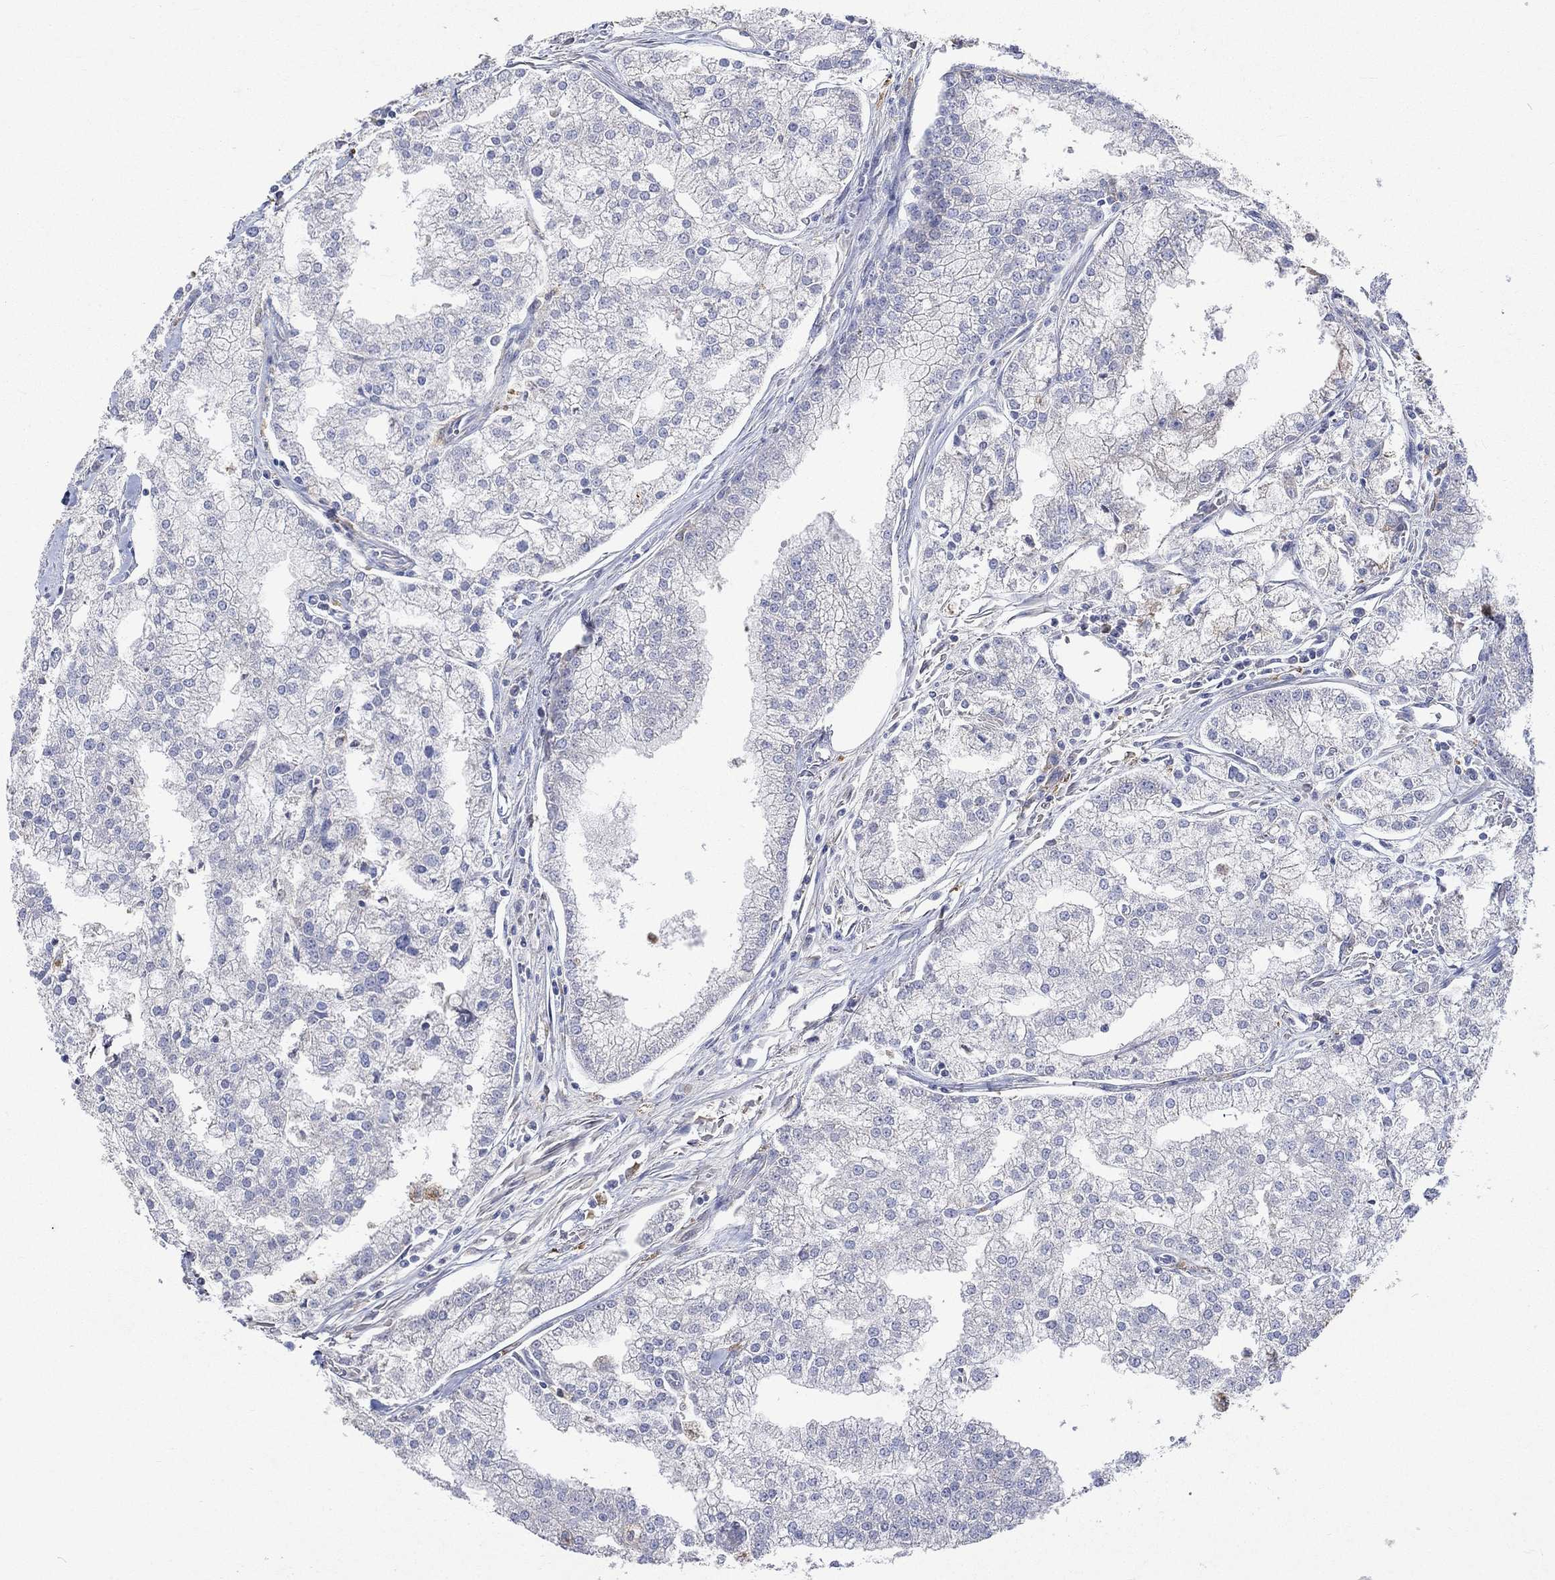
{"staining": {"intensity": "negative", "quantity": "none", "location": "none"}, "tissue": "prostate cancer", "cell_type": "Tumor cells", "image_type": "cancer", "snomed": [{"axis": "morphology", "description": "Adenocarcinoma, NOS"}, {"axis": "topography", "description": "Prostate"}], "caption": "Immunohistochemistry histopathology image of prostate cancer stained for a protein (brown), which shows no expression in tumor cells. (DAB (3,3'-diaminobenzidine) IHC with hematoxylin counter stain).", "gene": "UGT8", "patient": {"sex": "male", "age": 70}}